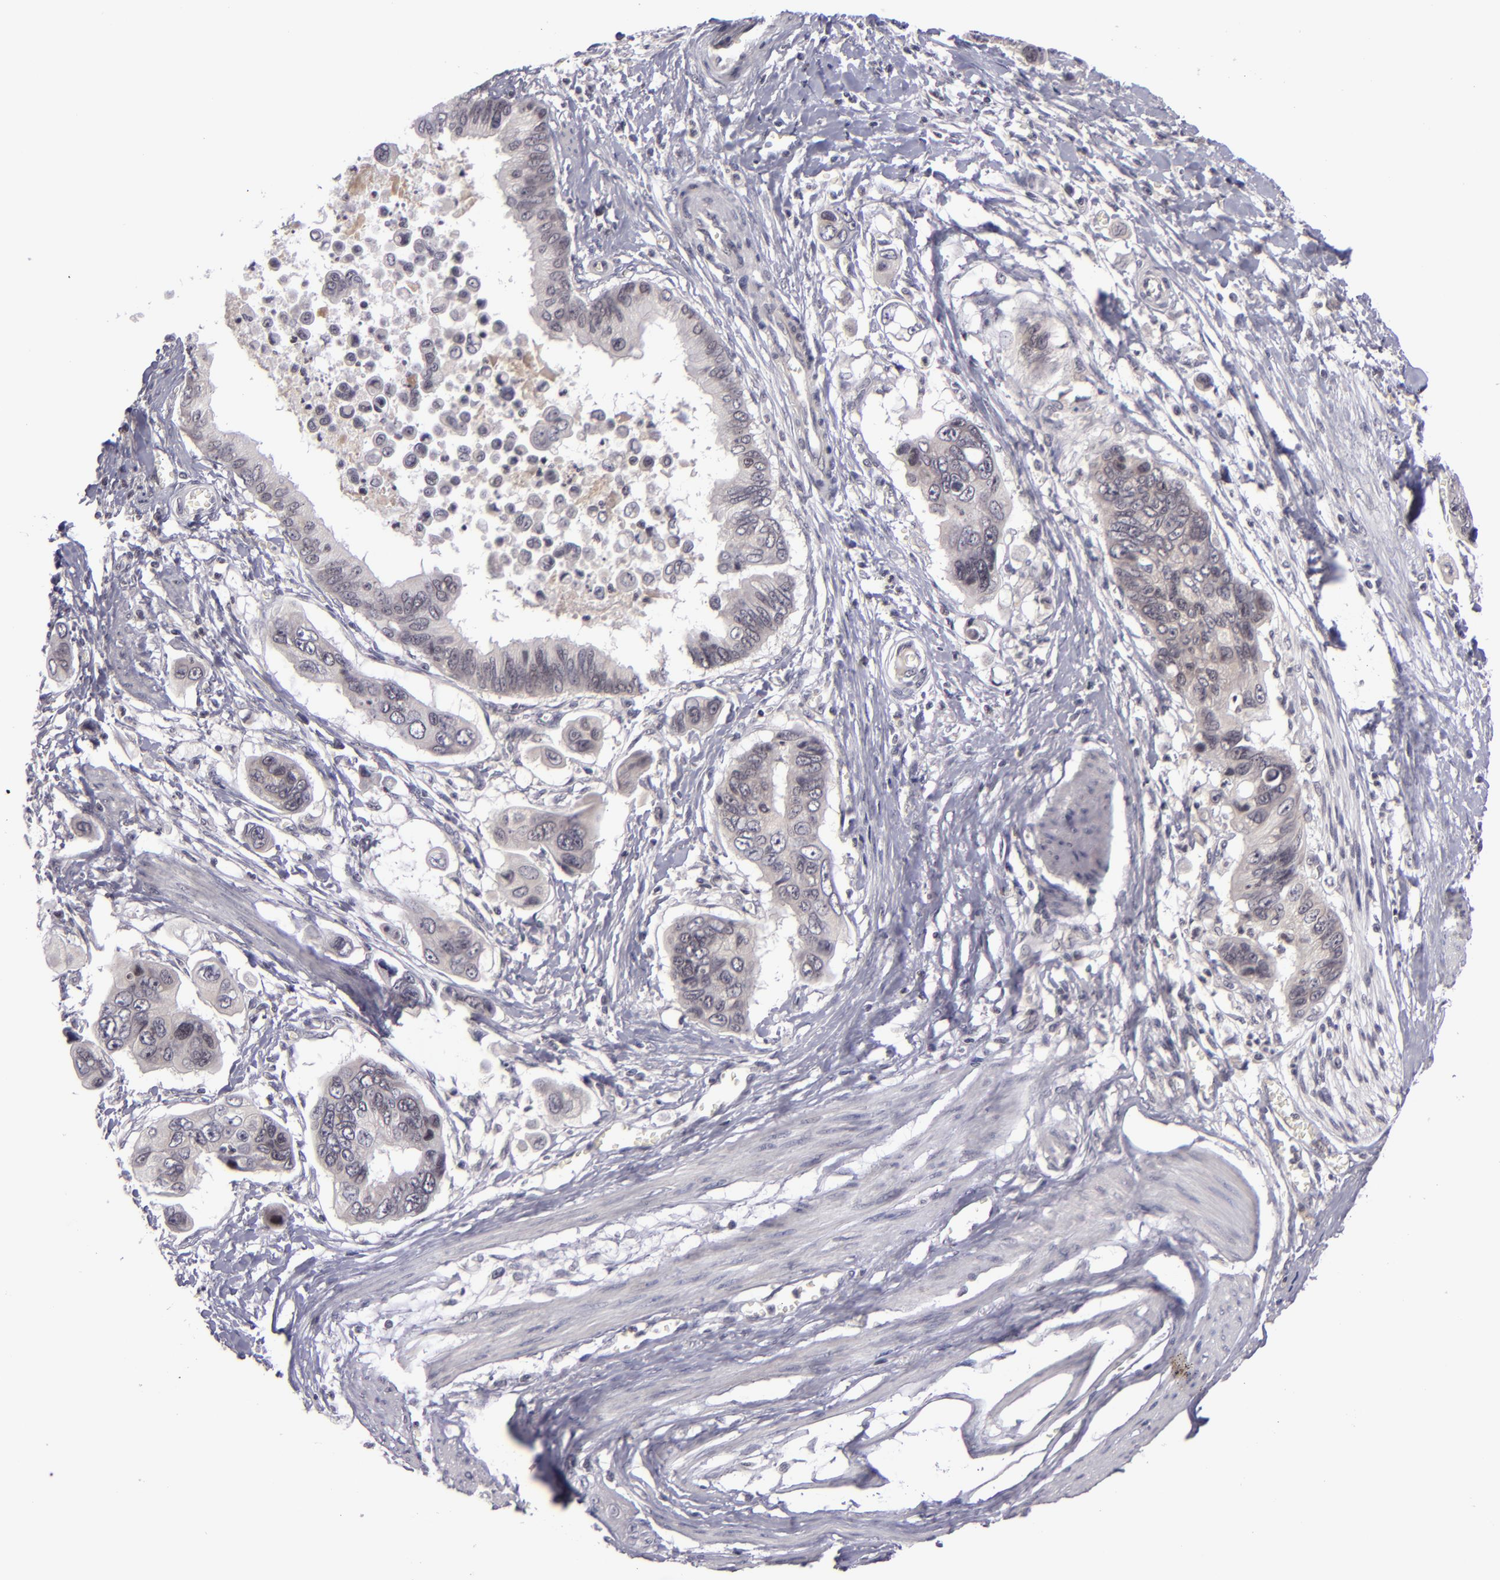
{"staining": {"intensity": "negative", "quantity": "none", "location": "none"}, "tissue": "stomach cancer", "cell_type": "Tumor cells", "image_type": "cancer", "snomed": [{"axis": "morphology", "description": "Adenocarcinoma, NOS"}, {"axis": "topography", "description": "Stomach, upper"}], "caption": "Tumor cells show no significant protein expression in stomach cancer.", "gene": "CASP8", "patient": {"sex": "male", "age": 80}}